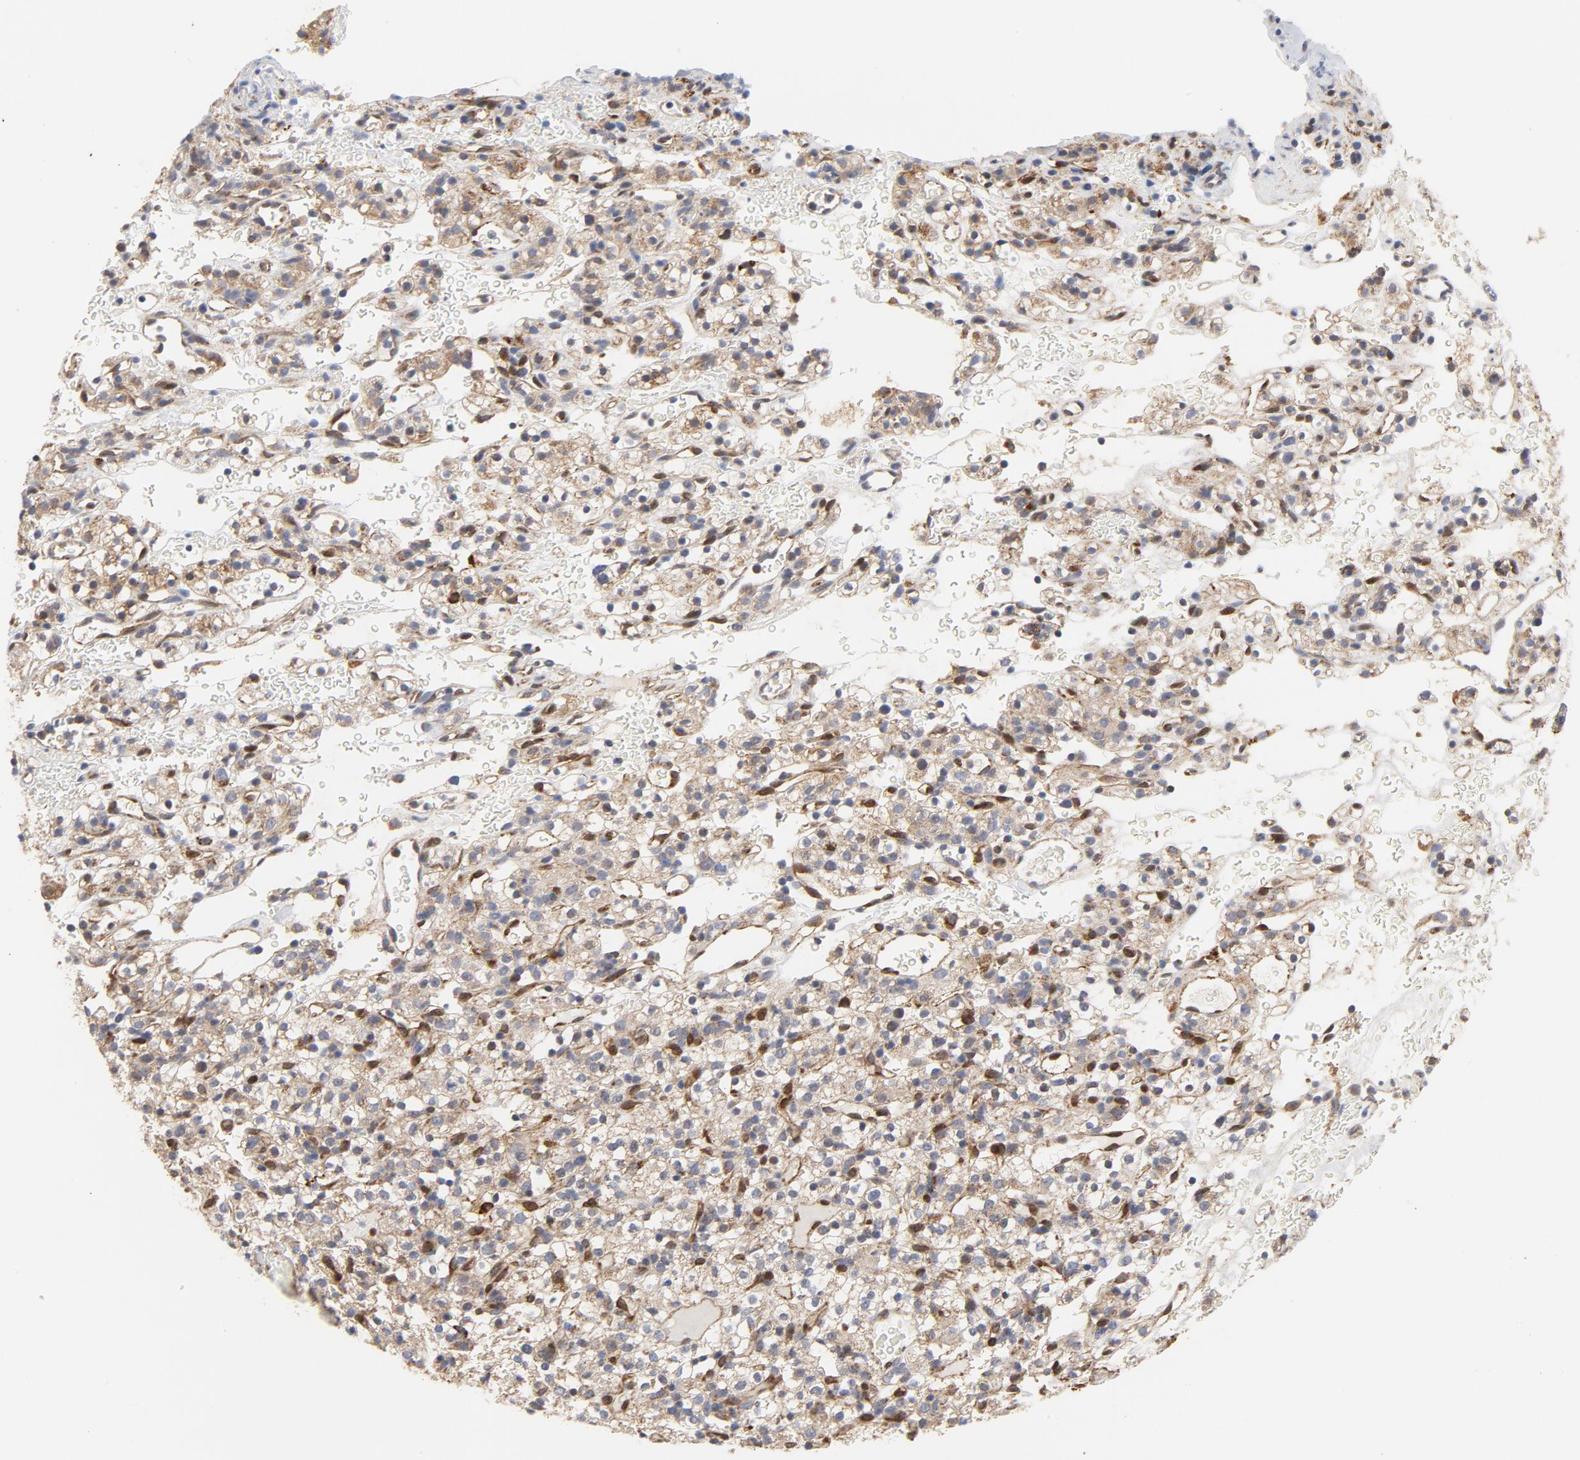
{"staining": {"intensity": "moderate", "quantity": ">75%", "location": "cytoplasmic/membranous"}, "tissue": "renal cancer", "cell_type": "Tumor cells", "image_type": "cancer", "snomed": [{"axis": "morphology", "description": "Normal tissue, NOS"}, {"axis": "morphology", "description": "Adenocarcinoma, NOS"}, {"axis": "topography", "description": "Kidney"}], "caption": "High-power microscopy captured an immunohistochemistry (IHC) micrograph of renal adenocarcinoma, revealing moderate cytoplasmic/membranous expression in about >75% of tumor cells.", "gene": "RAPGEF4", "patient": {"sex": "female", "age": 72}}